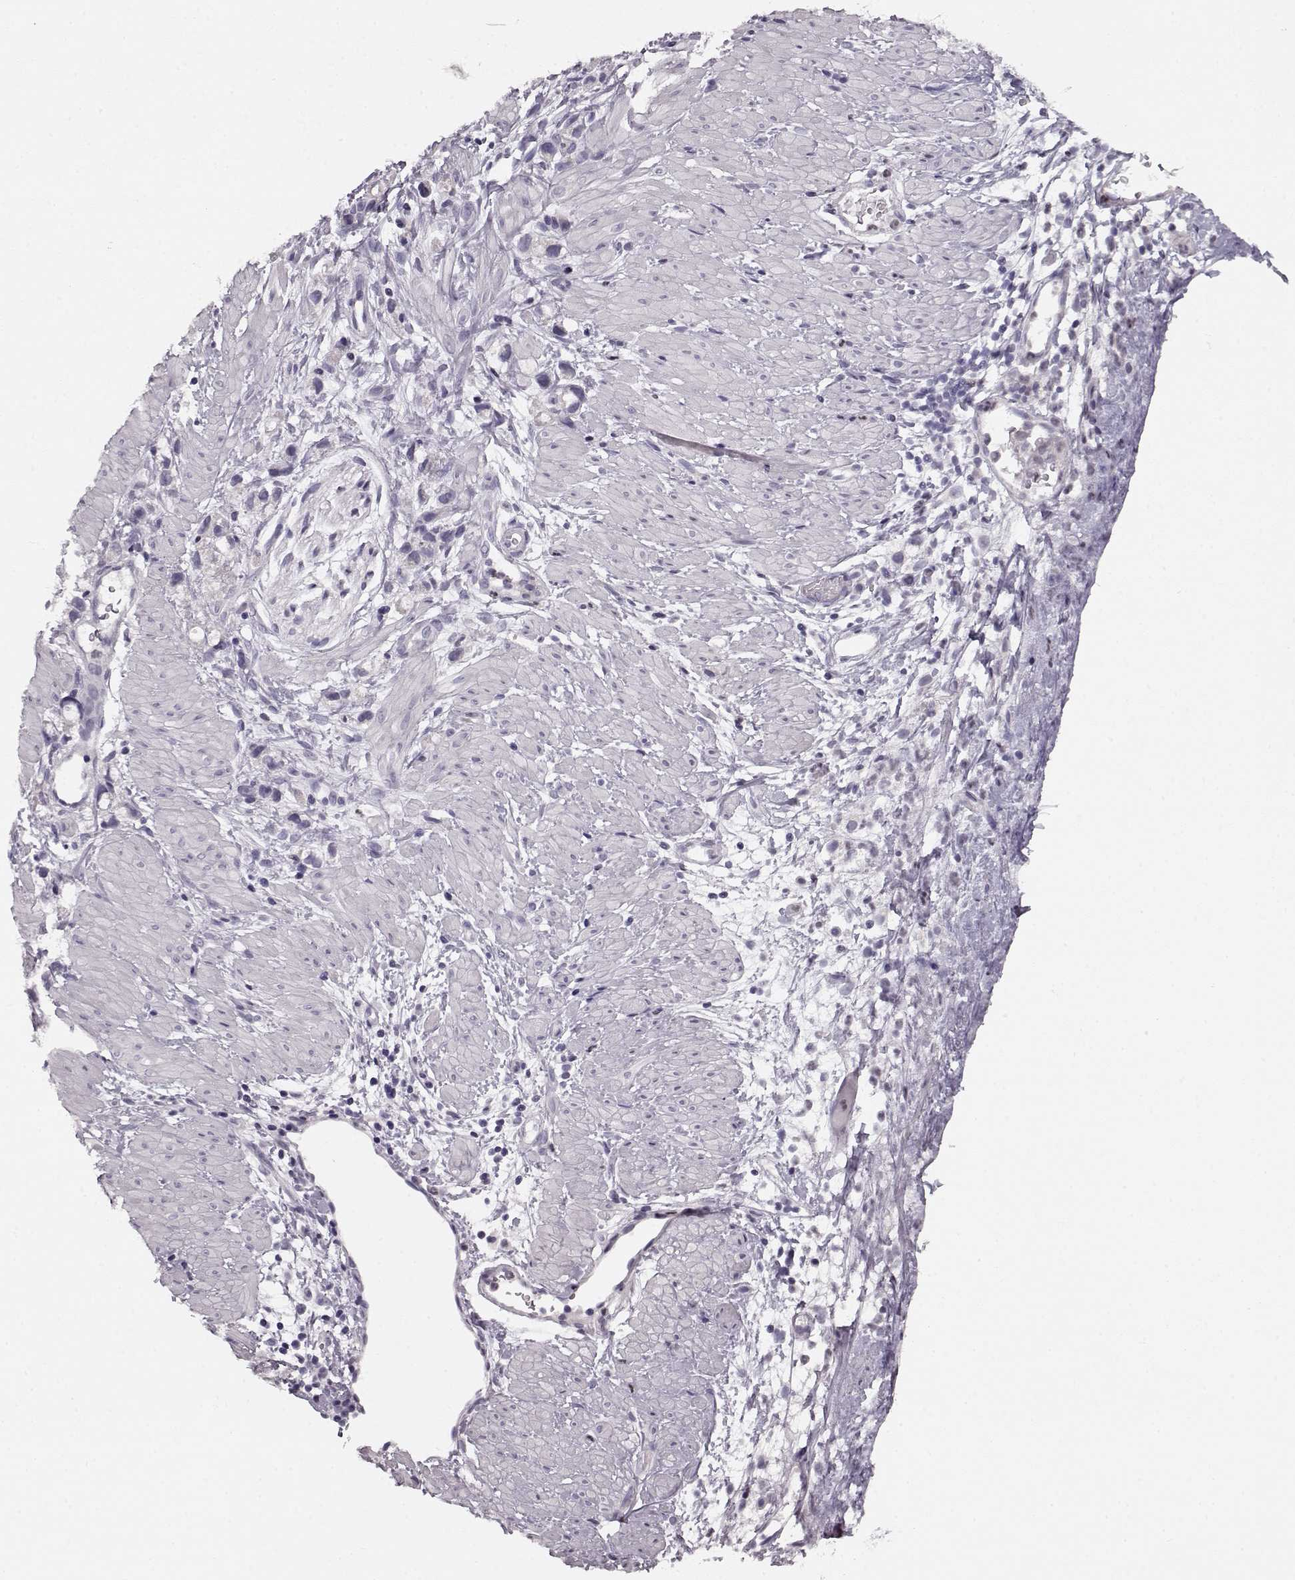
{"staining": {"intensity": "negative", "quantity": "none", "location": "none"}, "tissue": "stomach cancer", "cell_type": "Tumor cells", "image_type": "cancer", "snomed": [{"axis": "morphology", "description": "Adenocarcinoma, NOS"}, {"axis": "topography", "description": "Stomach"}], "caption": "An immunohistochemistry micrograph of adenocarcinoma (stomach) is shown. There is no staining in tumor cells of adenocarcinoma (stomach).", "gene": "RP1L1", "patient": {"sex": "female", "age": 59}}